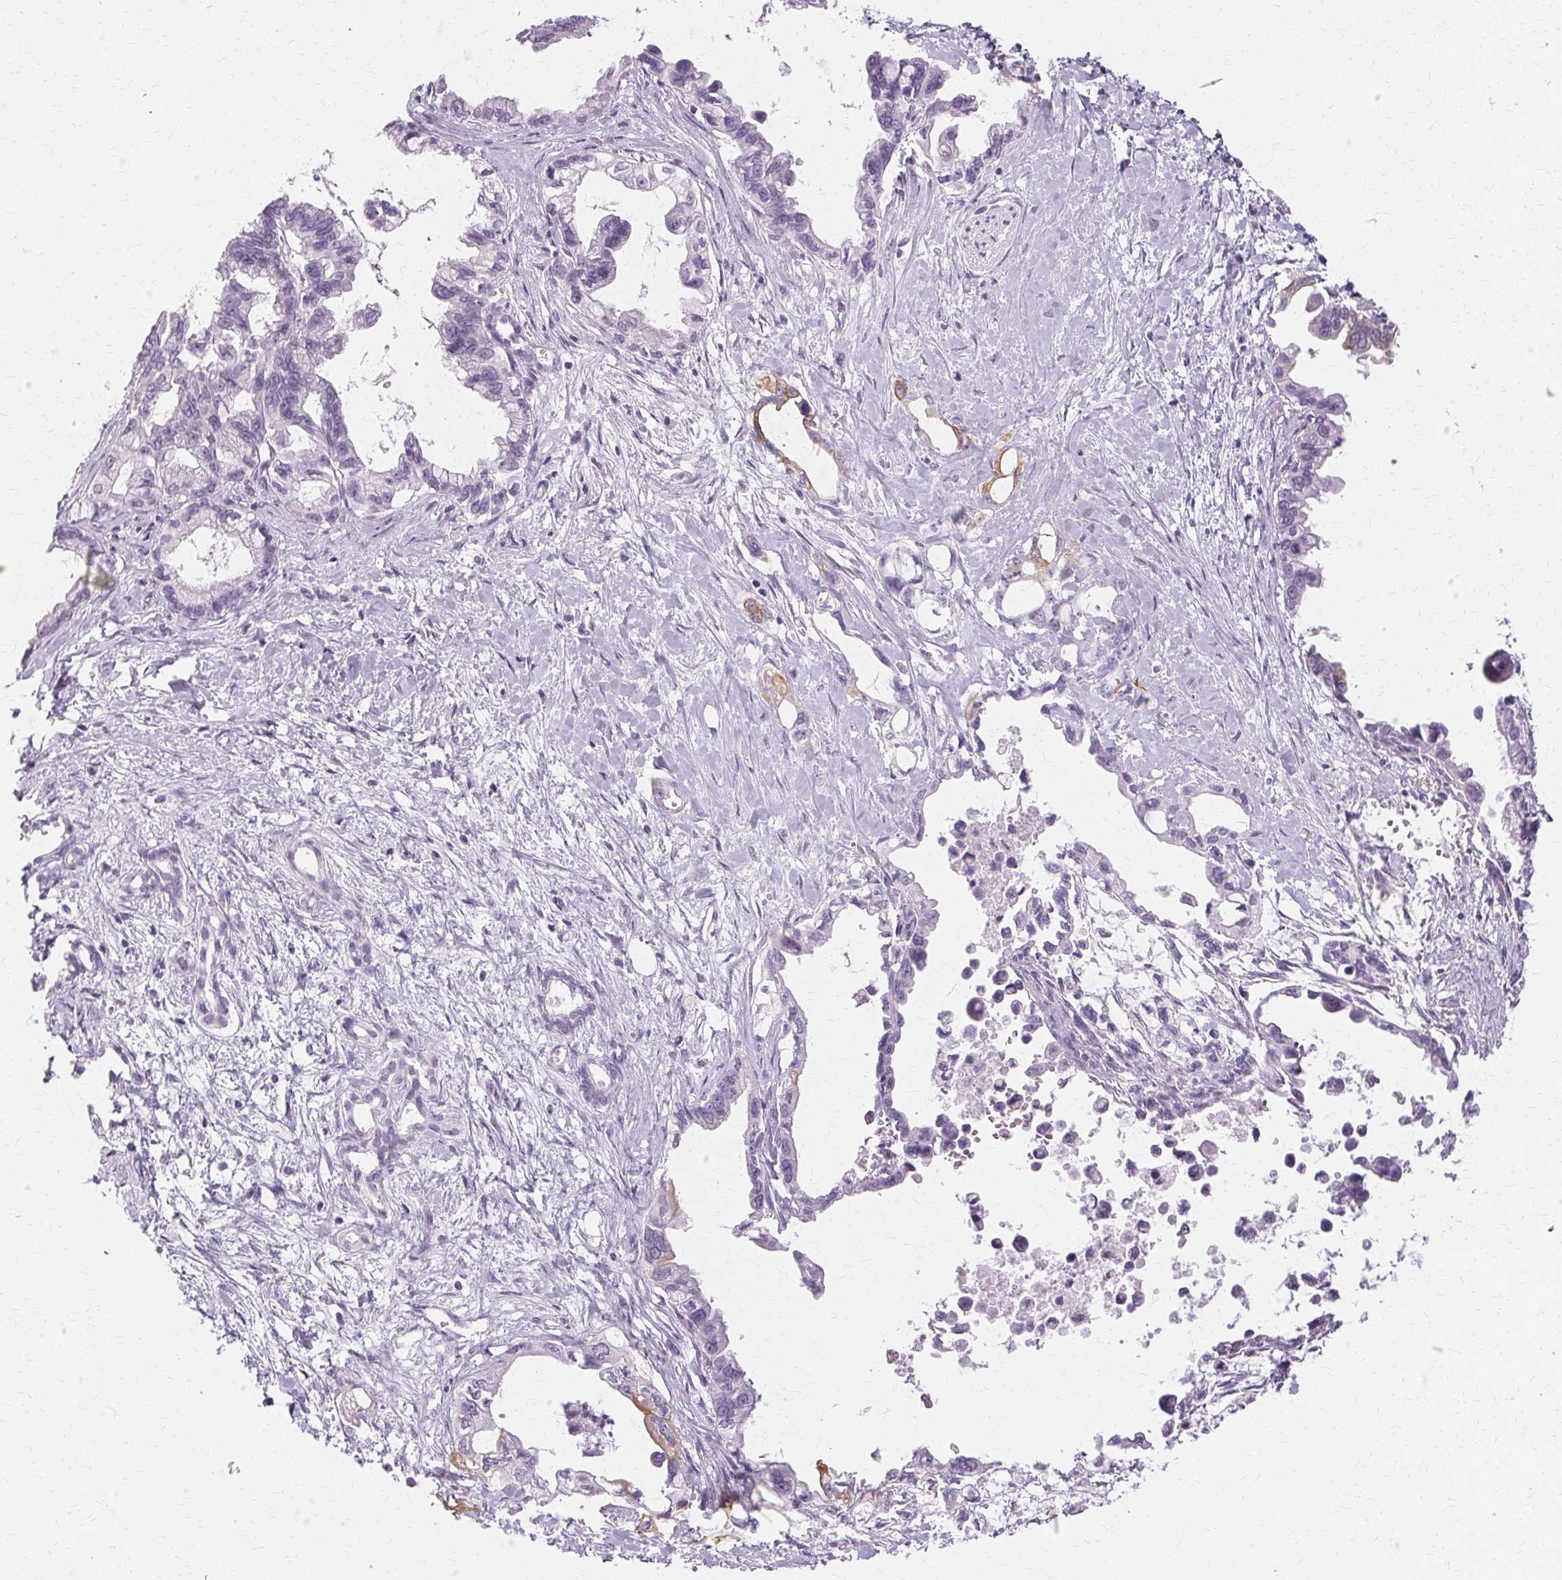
{"staining": {"intensity": "negative", "quantity": "none", "location": "none"}, "tissue": "pancreatic cancer", "cell_type": "Tumor cells", "image_type": "cancer", "snomed": [{"axis": "morphology", "description": "Adenocarcinoma, NOS"}, {"axis": "topography", "description": "Pancreas"}], "caption": "There is no significant staining in tumor cells of pancreatic adenocarcinoma.", "gene": "KRT6C", "patient": {"sex": "male", "age": 61}}